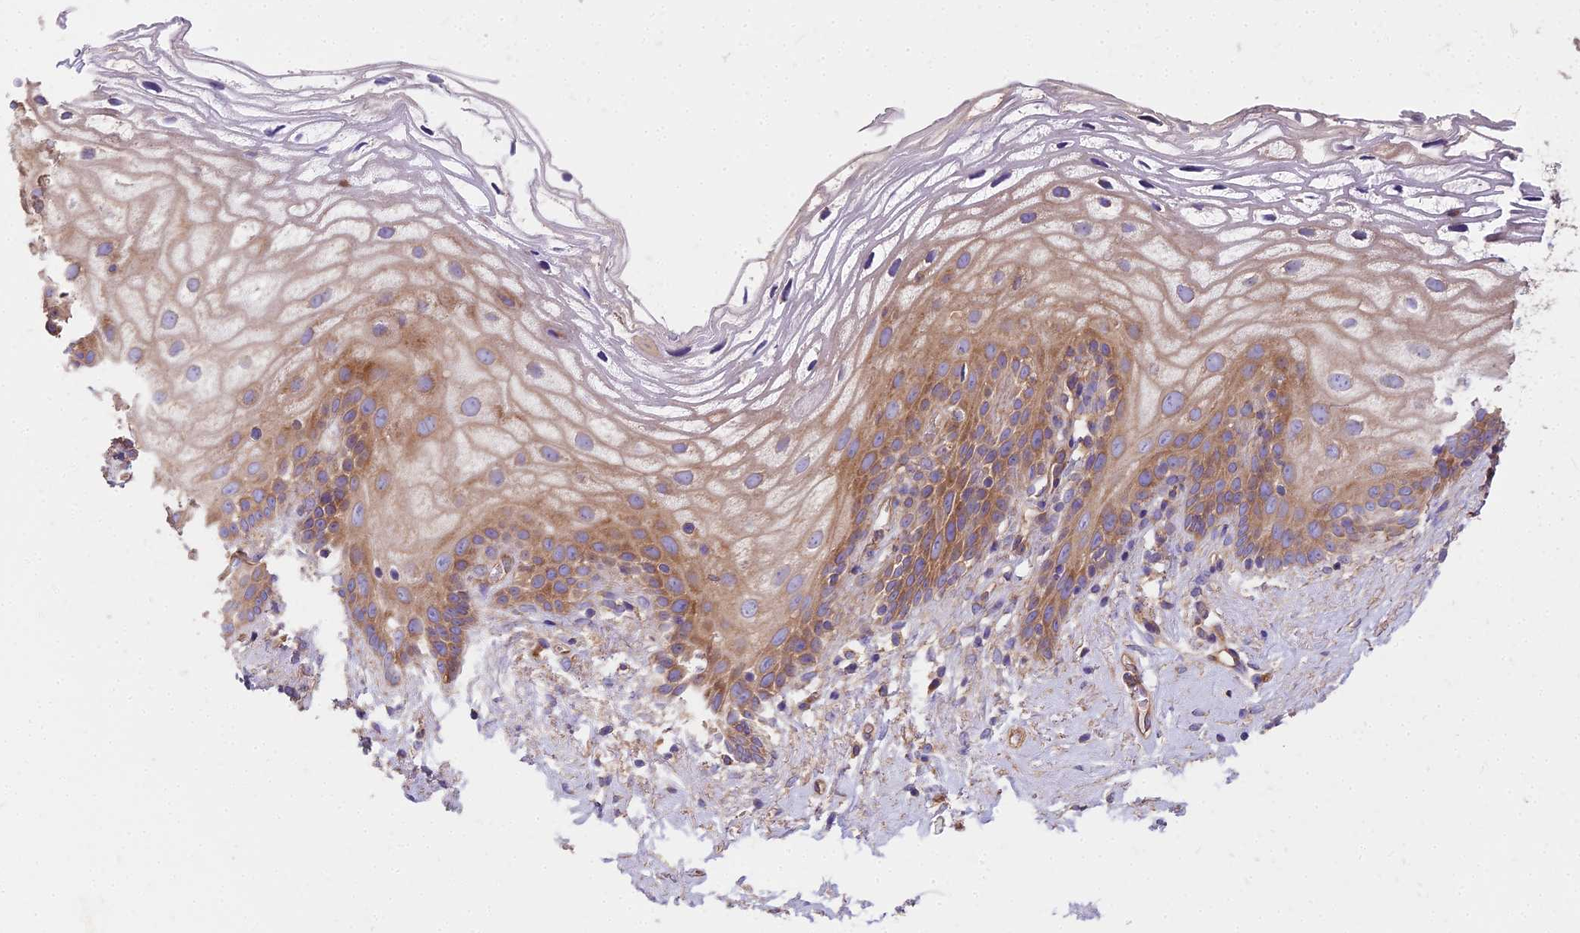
{"staining": {"intensity": "moderate", "quantity": ">75%", "location": "cytoplasmic/membranous"}, "tissue": "vagina", "cell_type": "Squamous epithelial cells", "image_type": "normal", "snomed": [{"axis": "morphology", "description": "Normal tissue, NOS"}, {"axis": "morphology", "description": "Adenocarcinoma, NOS"}, {"axis": "topography", "description": "Rectum"}, {"axis": "topography", "description": "Vagina"}], "caption": "Brown immunohistochemical staining in normal human vagina demonstrates moderate cytoplasmic/membranous positivity in approximately >75% of squamous epithelial cells. The protein of interest is shown in brown color, while the nuclei are stained blue.", "gene": "DCTN3", "patient": {"sex": "female", "age": 71}}